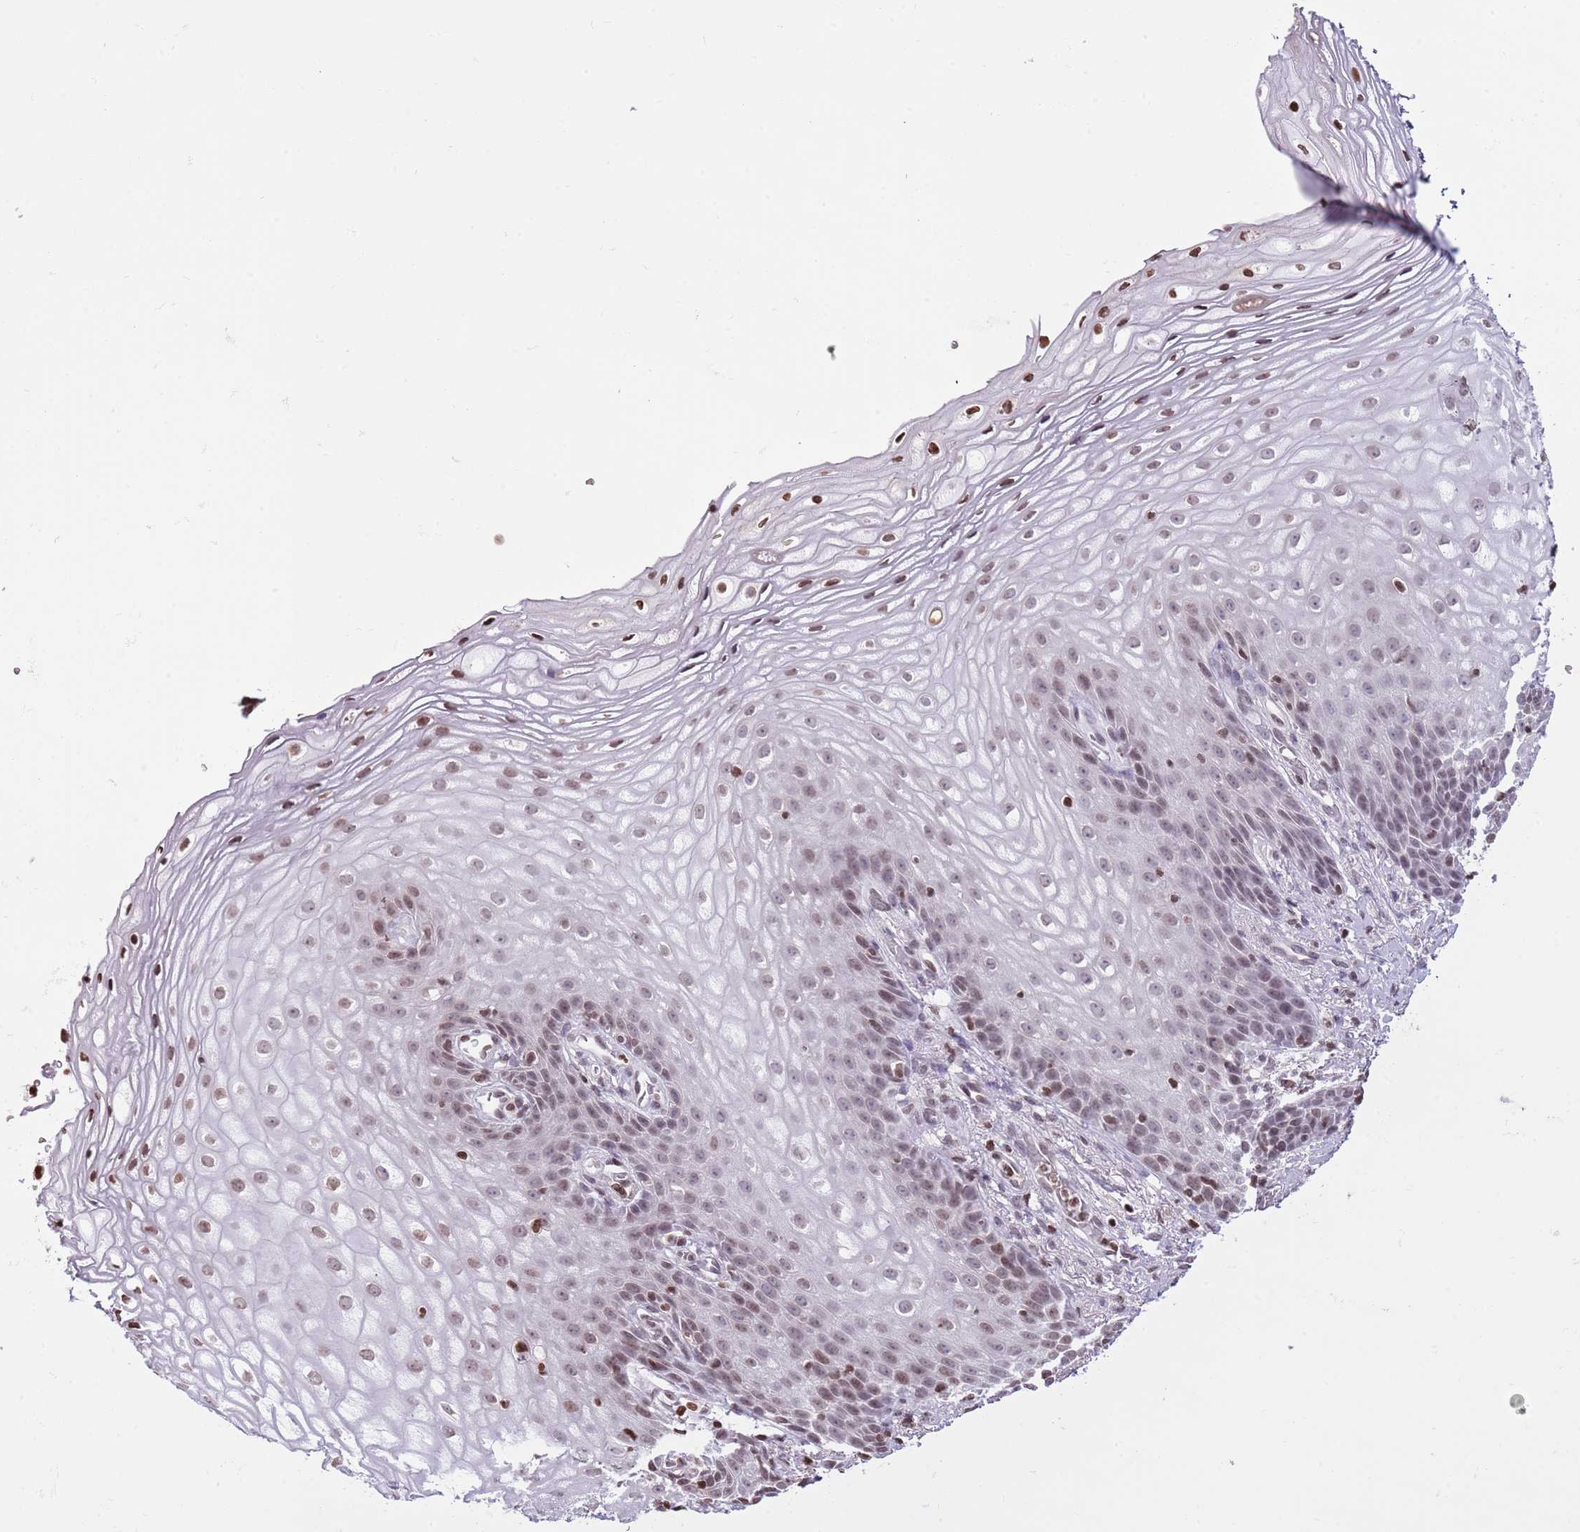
{"staining": {"intensity": "moderate", "quantity": "25%-75%", "location": "nuclear"}, "tissue": "vagina", "cell_type": "Squamous epithelial cells", "image_type": "normal", "snomed": [{"axis": "morphology", "description": "Normal tissue, NOS"}, {"axis": "topography", "description": "Vagina"}], "caption": "Vagina stained with immunohistochemistry (IHC) demonstrates moderate nuclear expression in about 25%-75% of squamous epithelial cells.", "gene": "KPNA3", "patient": {"sex": "female", "age": 60}}